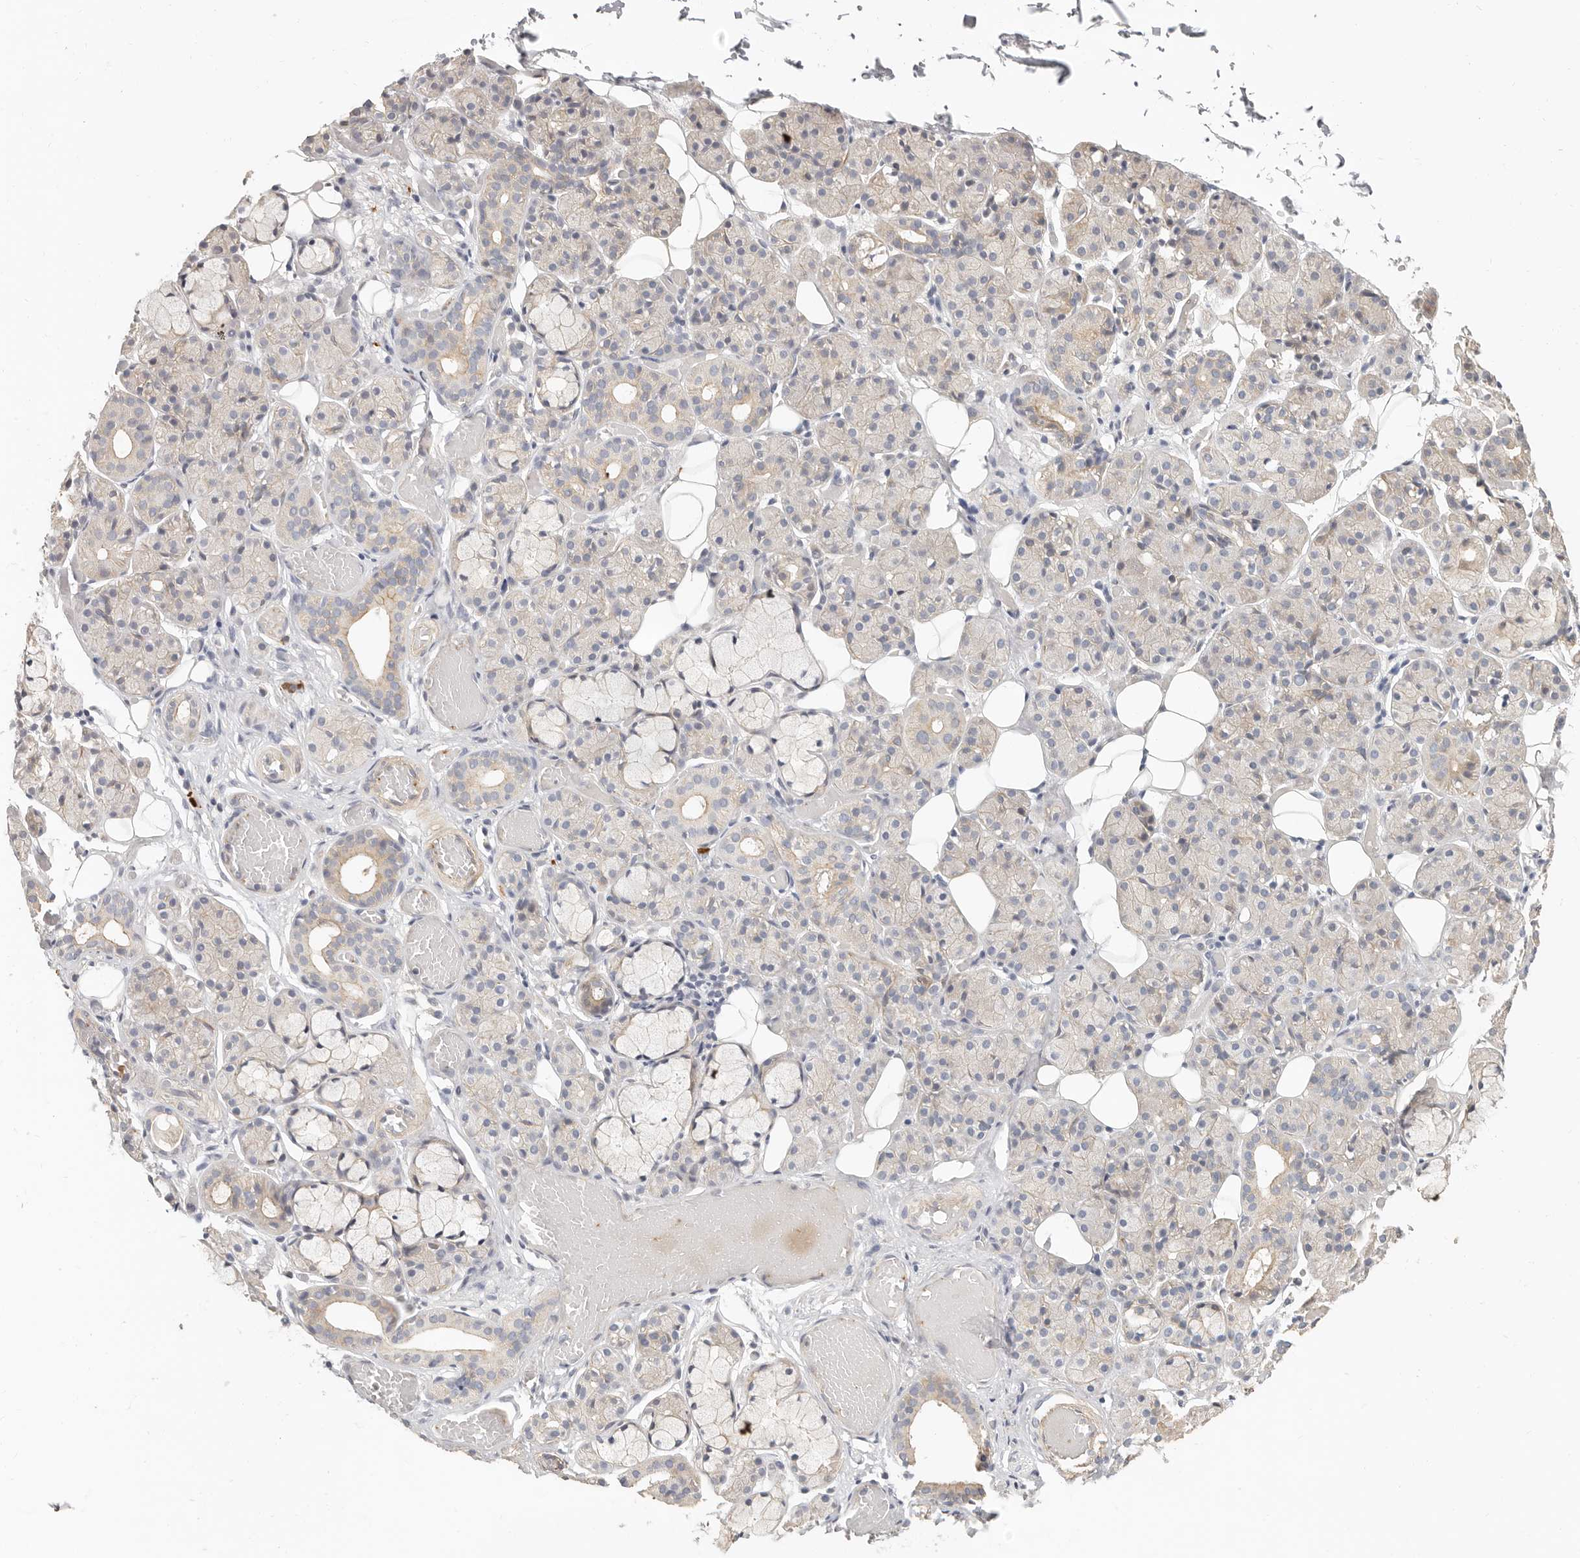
{"staining": {"intensity": "weak", "quantity": "<25%", "location": "cytoplasmic/membranous"}, "tissue": "salivary gland", "cell_type": "Glandular cells", "image_type": "normal", "snomed": [{"axis": "morphology", "description": "Normal tissue, NOS"}, {"axis": "topography", "description": "Salivary gland"}], "caption": "This is an immunohistochemistry image of unremarkable salivary gland. There is no positivity in glandular cells.", "gene": "ZRANB1", "patient": {"sex": "male", "age": 63}}